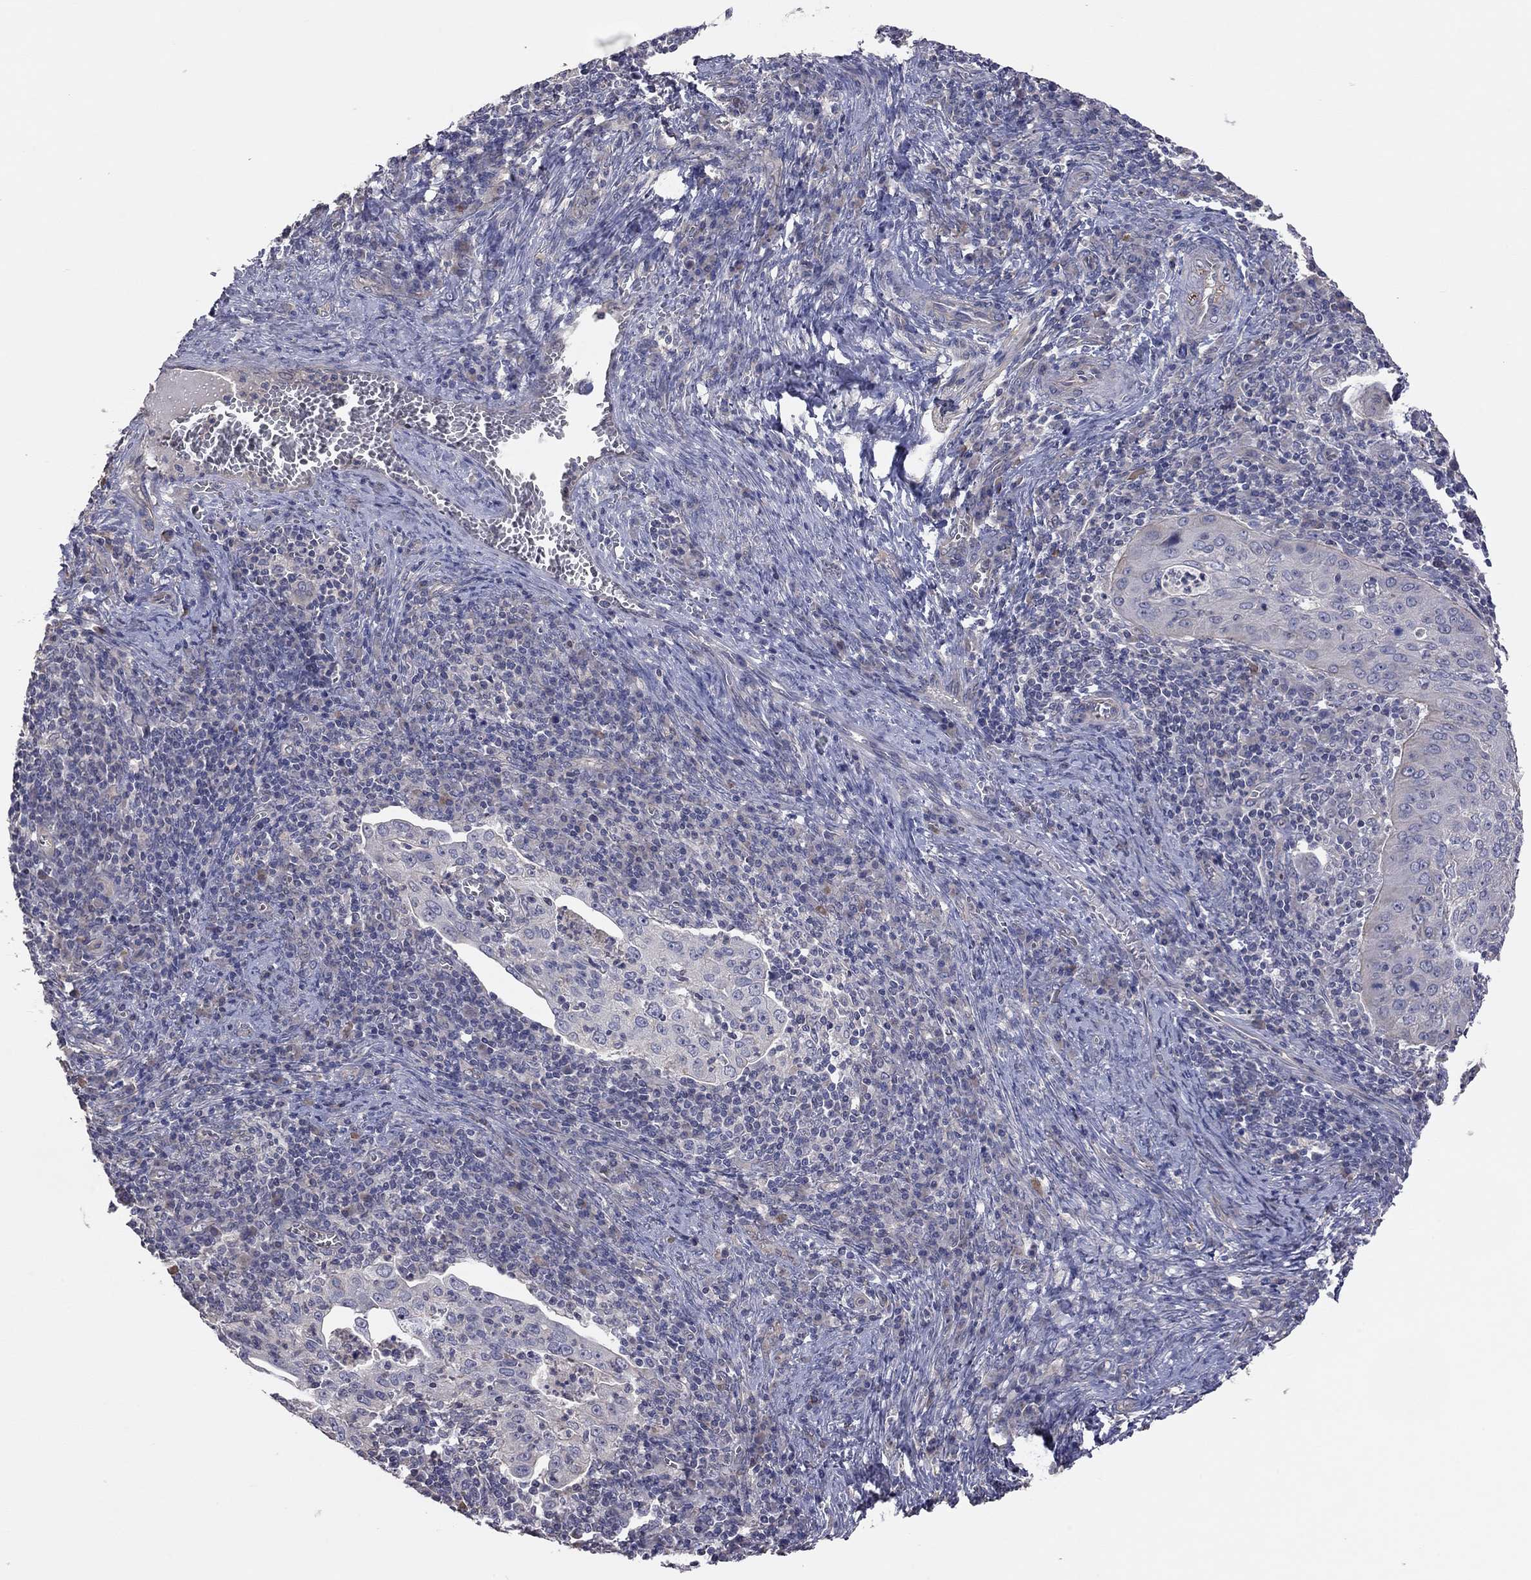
{"staining": {"intensity": "negative", "quantity": "none", "location": "none"}, "tissue": "cervical cancer", "cell_type": "Tumor cells", "image_type": "cancer", "snomed": [{"axis": "morphology", "description": "Squamous cell carcinoma, NOS"}, {"axis": "topography", "description": "Cervix"}], "caption": "High magnification brightfield microscopy of cervical squamous cell carcinoma stained with DAB (brown) and counterstained with hematoxylin (blue): tumor cells show no significant positivity.", "gene": "KCNB1", "patient": {"sex": "female", "age": 39}}